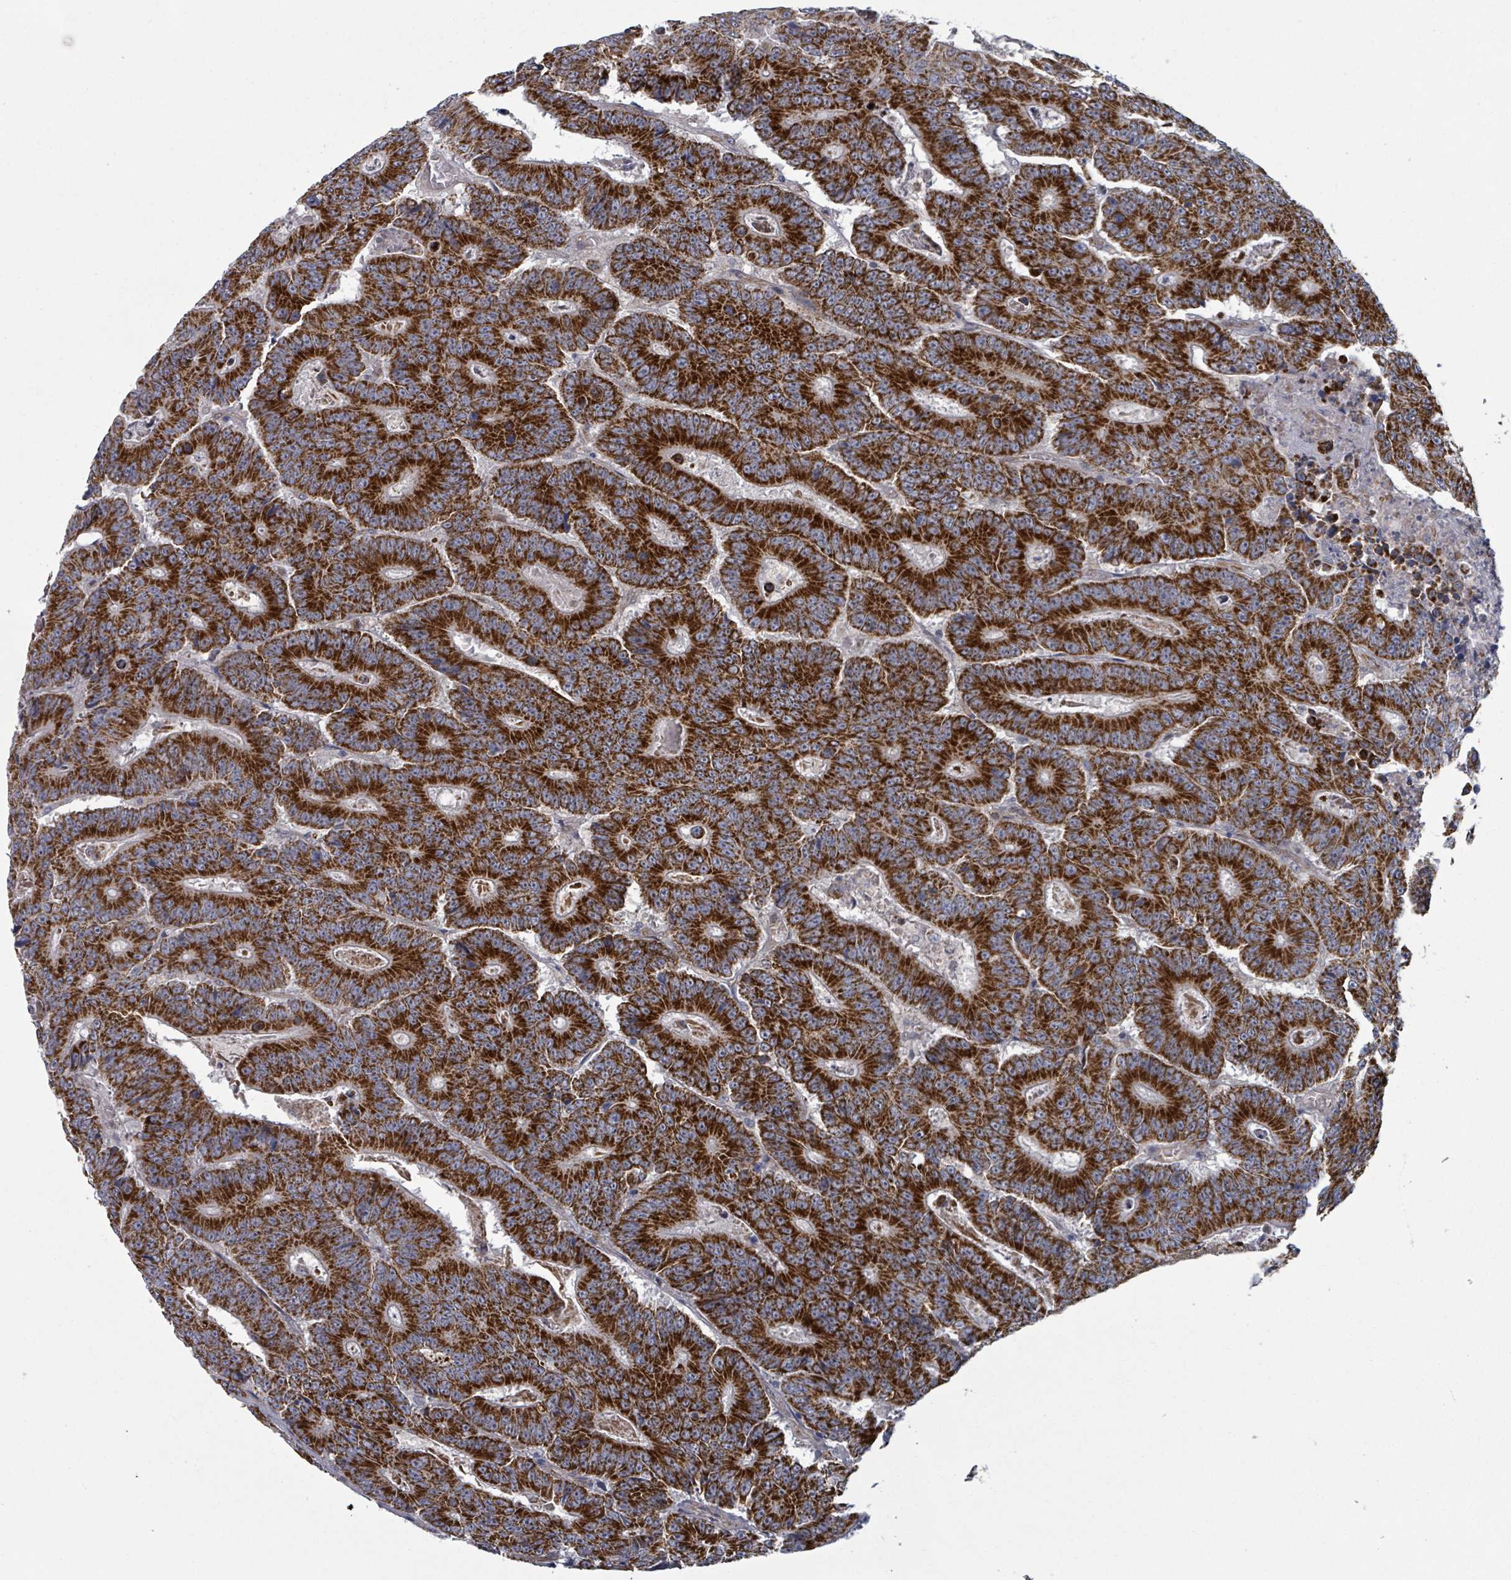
{"staining": {"intensity": "strong", "quantity": ">75%", "location": "cytoplasmic/membranous"}, "tissue": "colorectal cancer", "cell_type": "Tumor cells", "image_type": "cancer", "snomed": [{"axis": "morphology", "description": "Adenocarcinoma, NOS"}, {"axis": "topography", "description": "Colon"}], "caption": "Colorectal cancer was stained to show a protein in brown. There is high levels of strong cytoplasmic/membranous expression in about >75% of tumor cells. (DAB IHC, brown staining for protein, blue staining for nuclei).", "gene": "FKBP1A", "patient": {"sex": "male", "age": 83}}